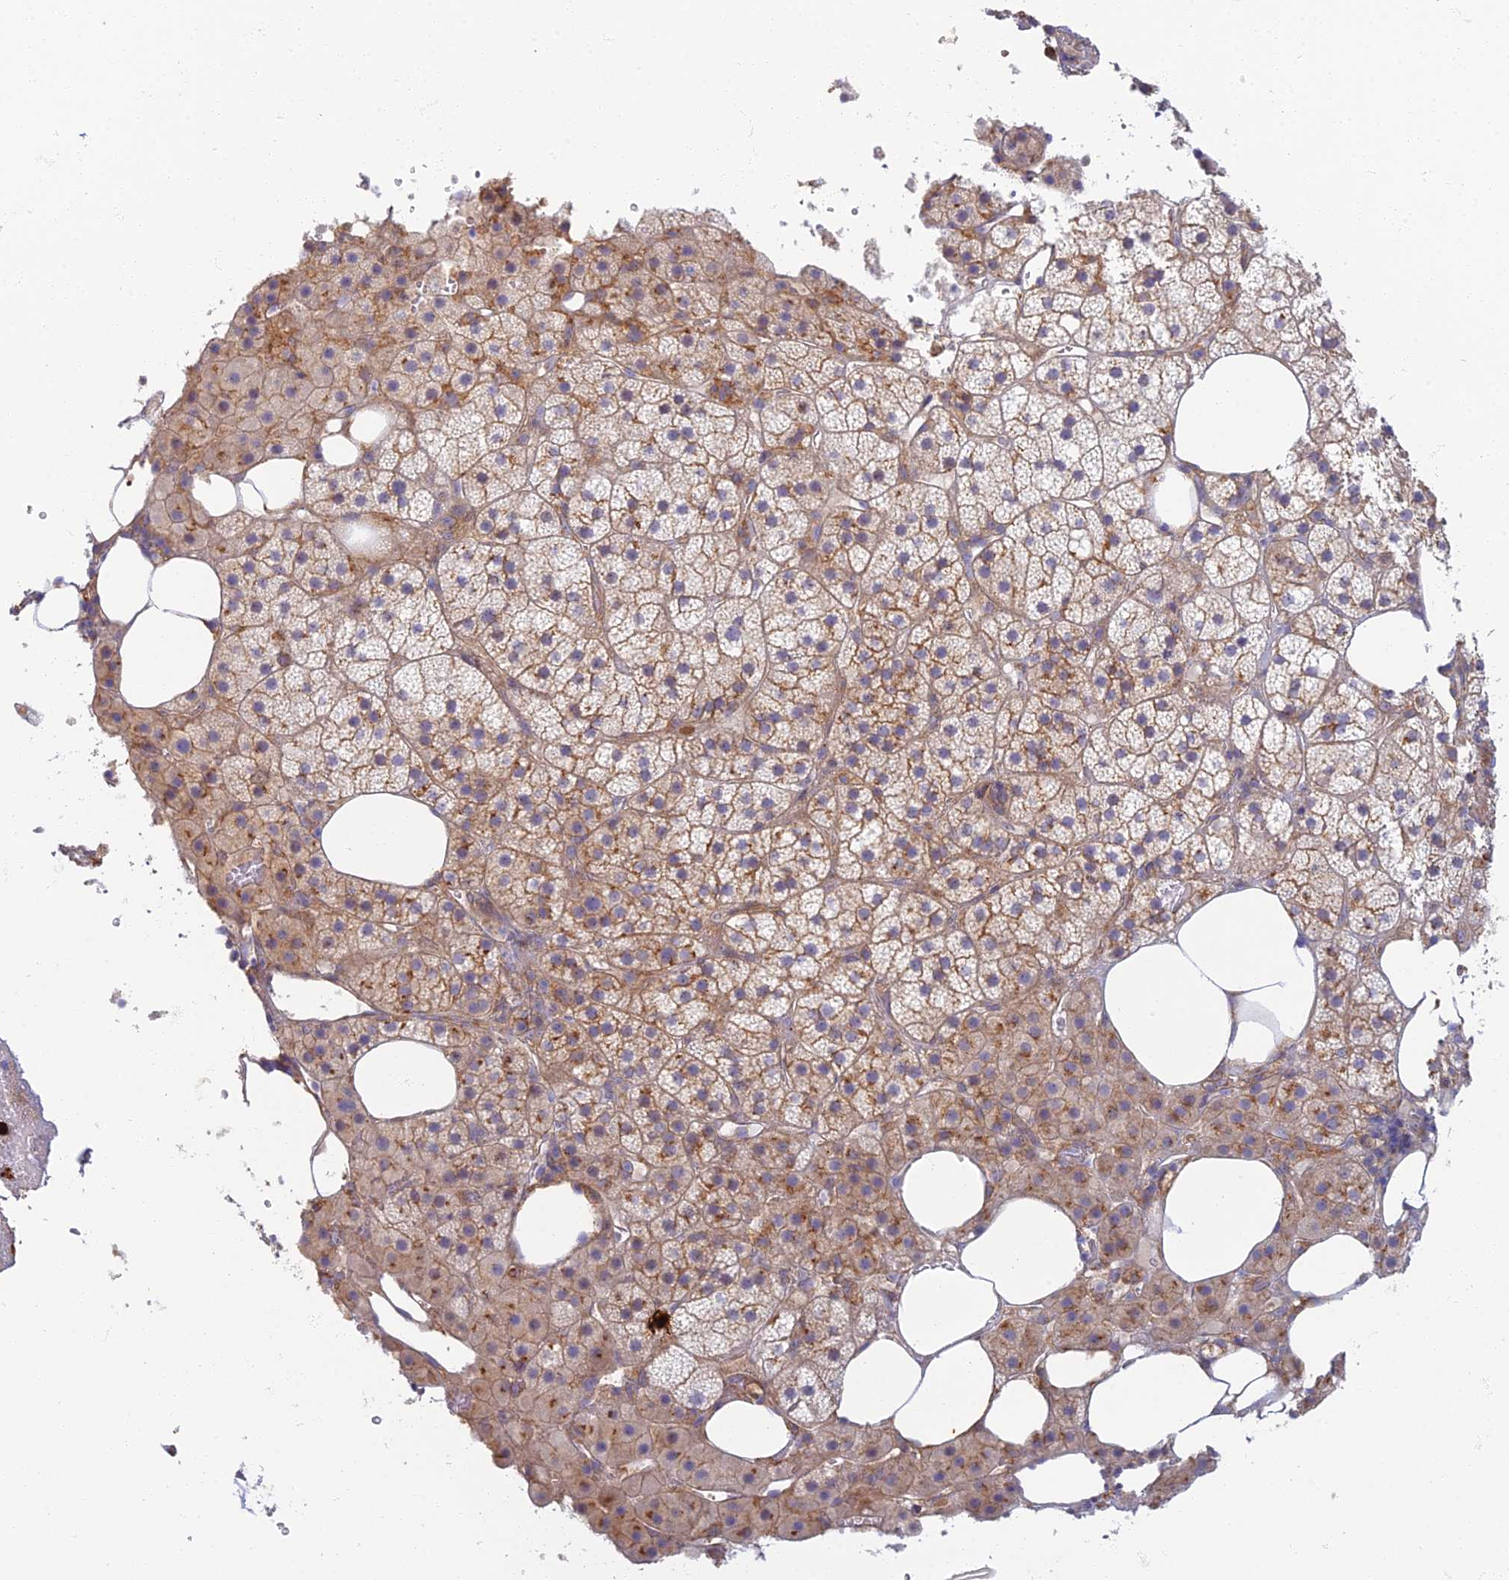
{"staining": {"intensity": "moderate", "quantity": ">75%", "location": "cytoplasmic/membranous"}, "tissue": "adrenal gland", "cell_type": "Glandular cells", "image_type": "normal", "snomed": [{"axis": "morphology", "description": "Normal tissue, NOS"}, {"axis": "topography", "description": "Adrenal gland"}], "caption": "A brown stain labels moderate cytoplasmic/membranous staining of a protein in glandular cells of benign human adrenal gland.", "gene": "PROX2", "patient": {"sex": "female", "age": 59}}